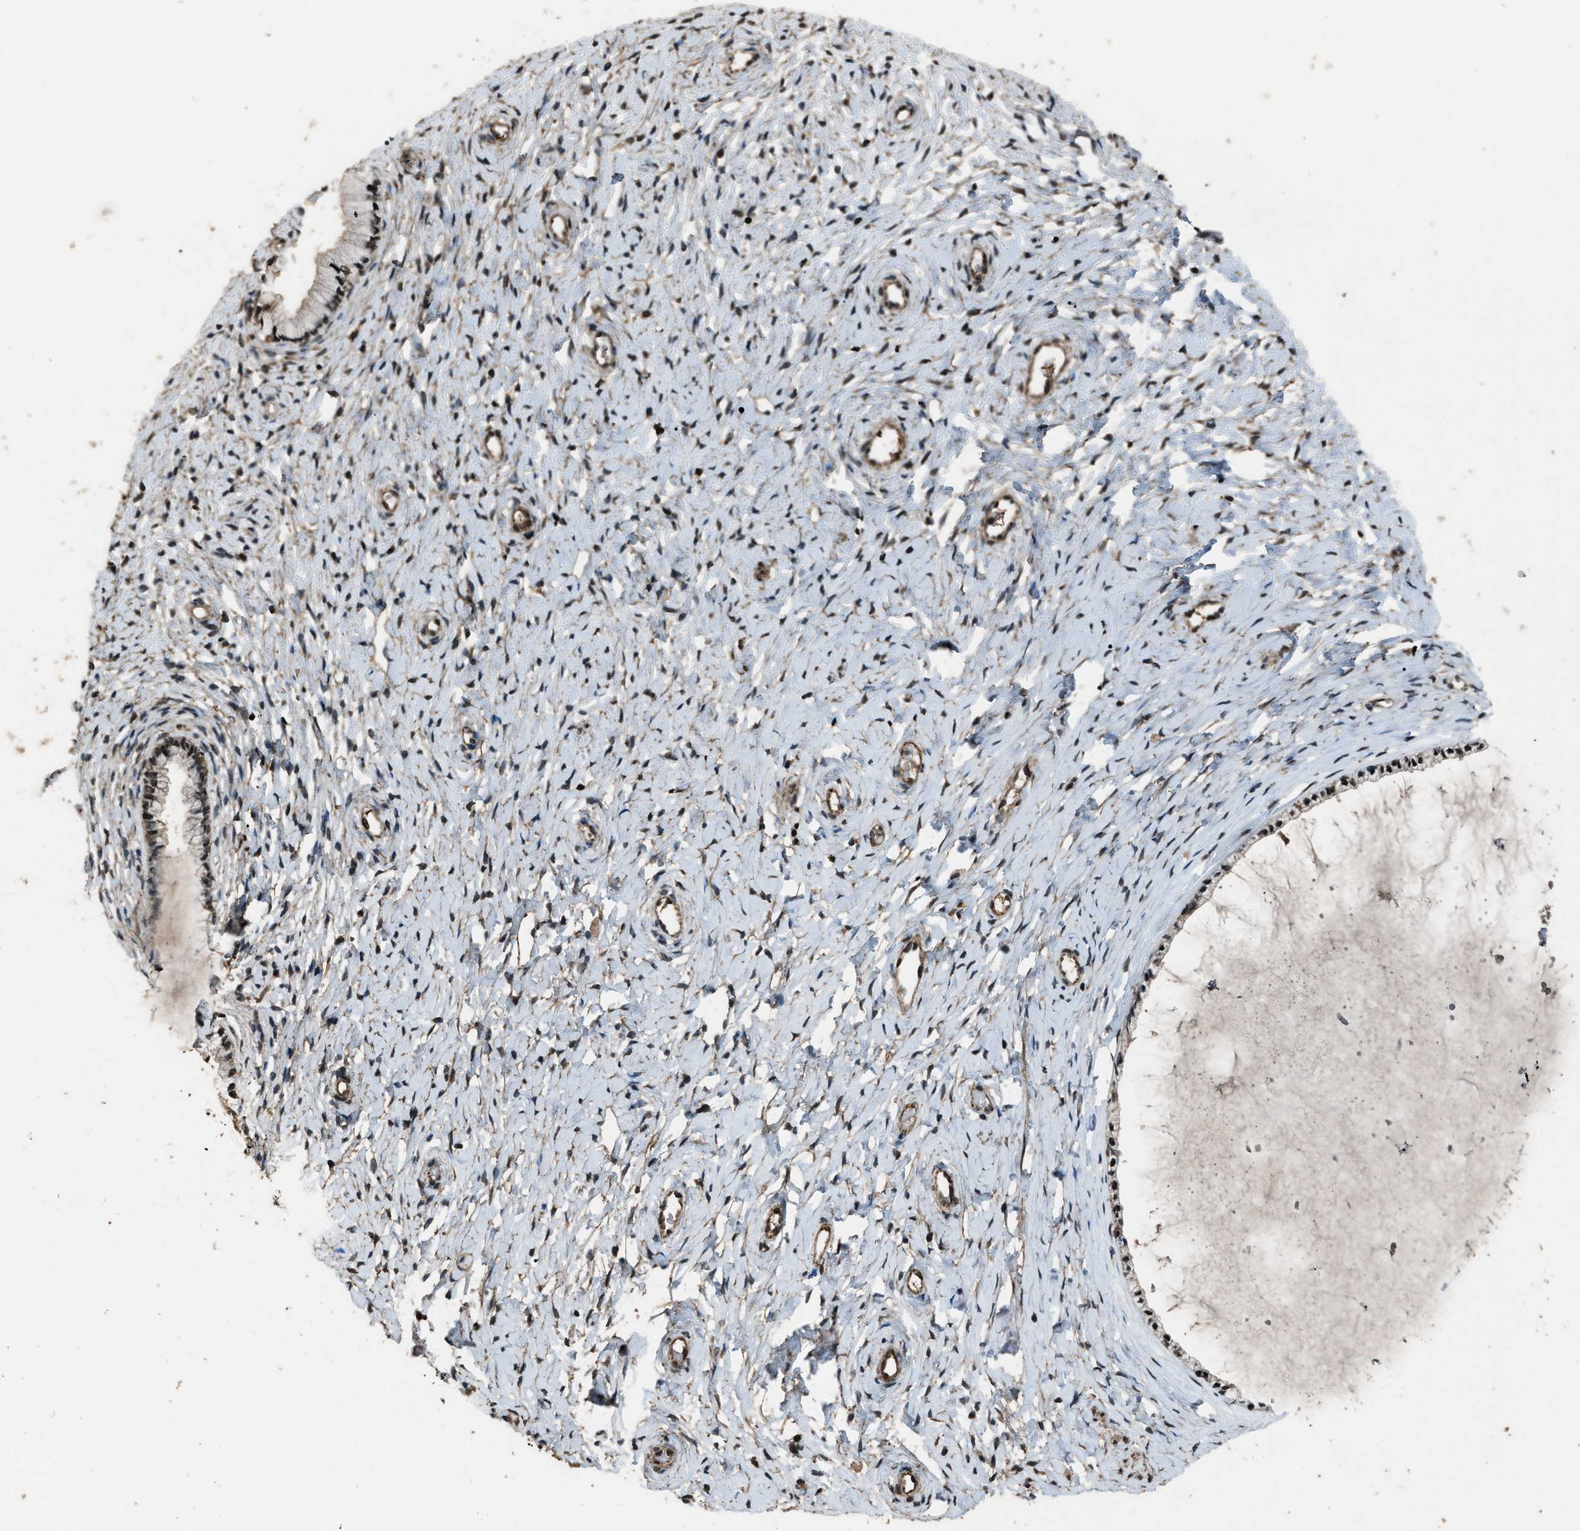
{"staining": {"intensity": "strong", "quantity": ">75%", "location": "nuclear"}, "tissue": "cervix", "cell_type": "Glandular cells", "image_type": "normal", "snomed": [{"axis": "morphology", "description": "Normal tissue, NOS"}, {"axis": "topography", "description": "Cervix"}], "caption": "Immunohistochemistry (IHC) histopathology image of benign cervix stained for a protein (brown), which exhibits high levels of strong nuclear positivity in about >75% of glandular cells.", "gene": "SERTAD2", "patient": {"sex": "female", "age": 72}}